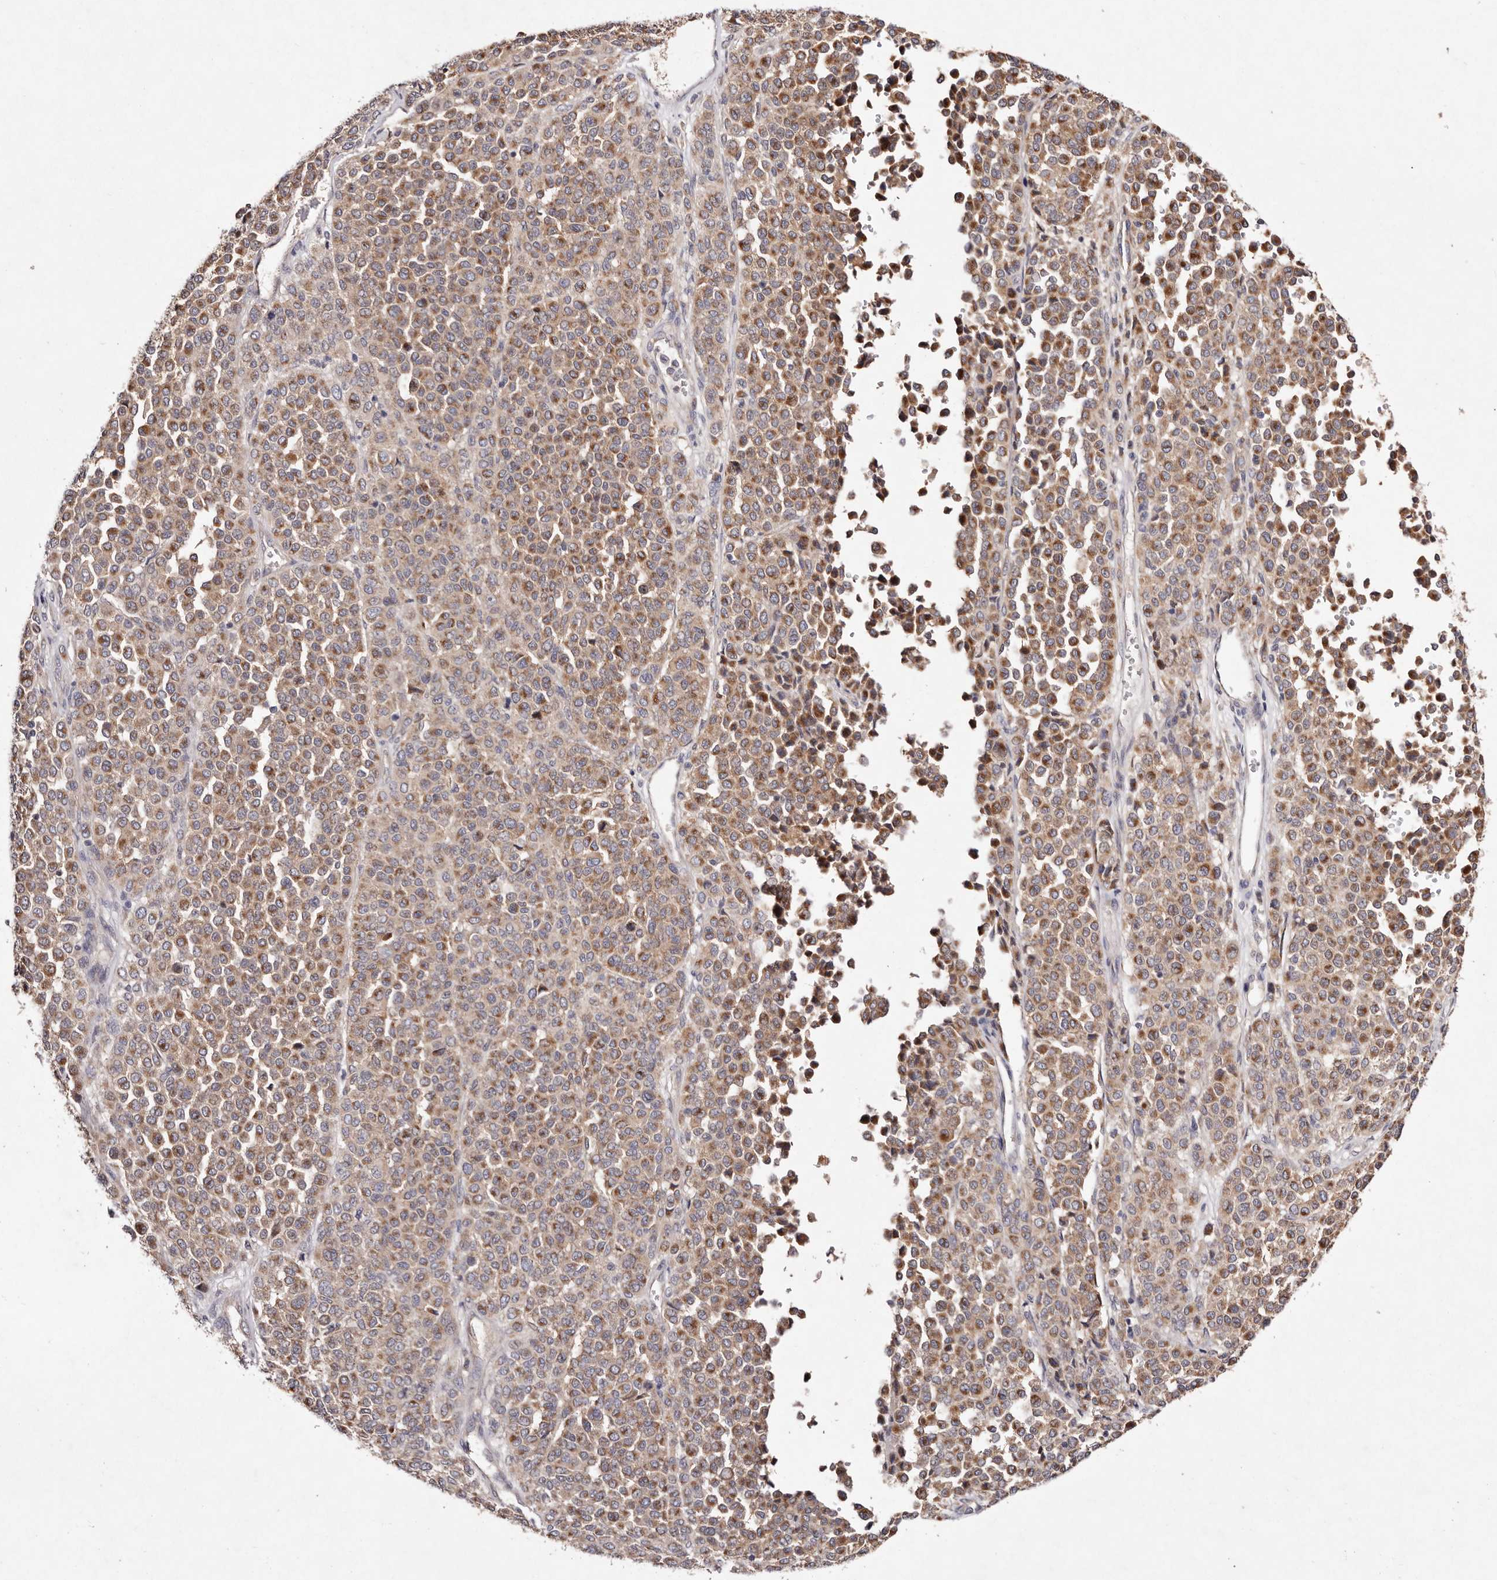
{"staining": {"intensity": "moderate", "quantity": ">75%", "location": "cytoplasmic/membranous"}, "tissue": "melanoma", "cell_type": "Tumor cells", "image_type": "cancer", "snomed": [{"axis": "morphology", "description": "Malignant melanoma, Metastatic site"}, {"axis": "topography", "description": "Pancreas"}], "caption": "Malignant melanoma (metastatic site) stained for a protein (brown) shows moderate cytoplasmic/membranous positive positivity in approximately >75% of tumor cells.", "gene": "TSC2", "patient": {"sex": "female", "age": 30}}